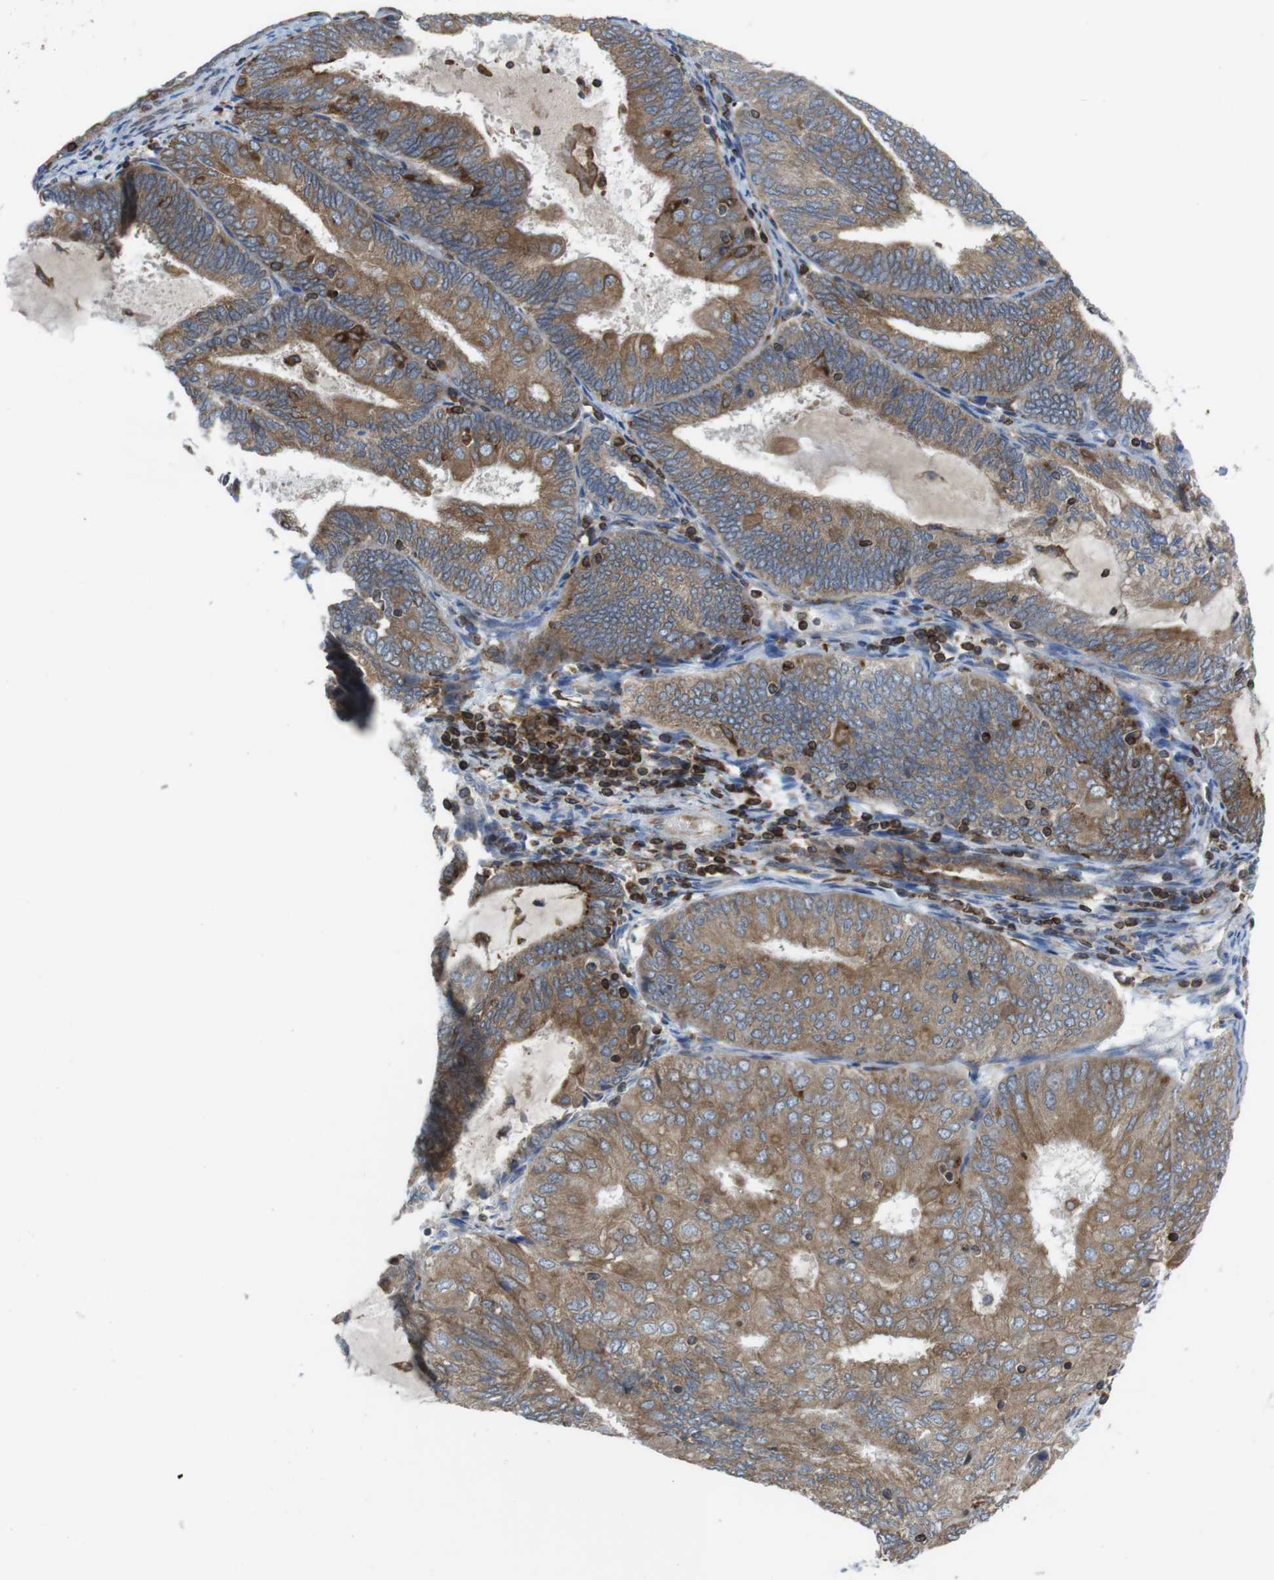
{"staining": {"intensity": "moderate", "quantity": ">75%", "location": "cytoplasmic/membranous"}, "tissue": "endometrial cancer", "cell_type": "Tumor cells", "image_type": "cancer", "snomed": [{"axis": "morphology", "description": "Adenocarcinoma, NOS"}, {"axis": "topography", "description": "Endometrium"}], "caption": "Brown immunohistochemical staining in human endometrial cancer reveals moderate cytoplasmic/membranous staining in approximately >75% of tumor cells. The protein is shown in brown color, while the nuclei are stained blue.", "gene": "ARL6IP5", "patient": {"sex": "female", "age": 81}}